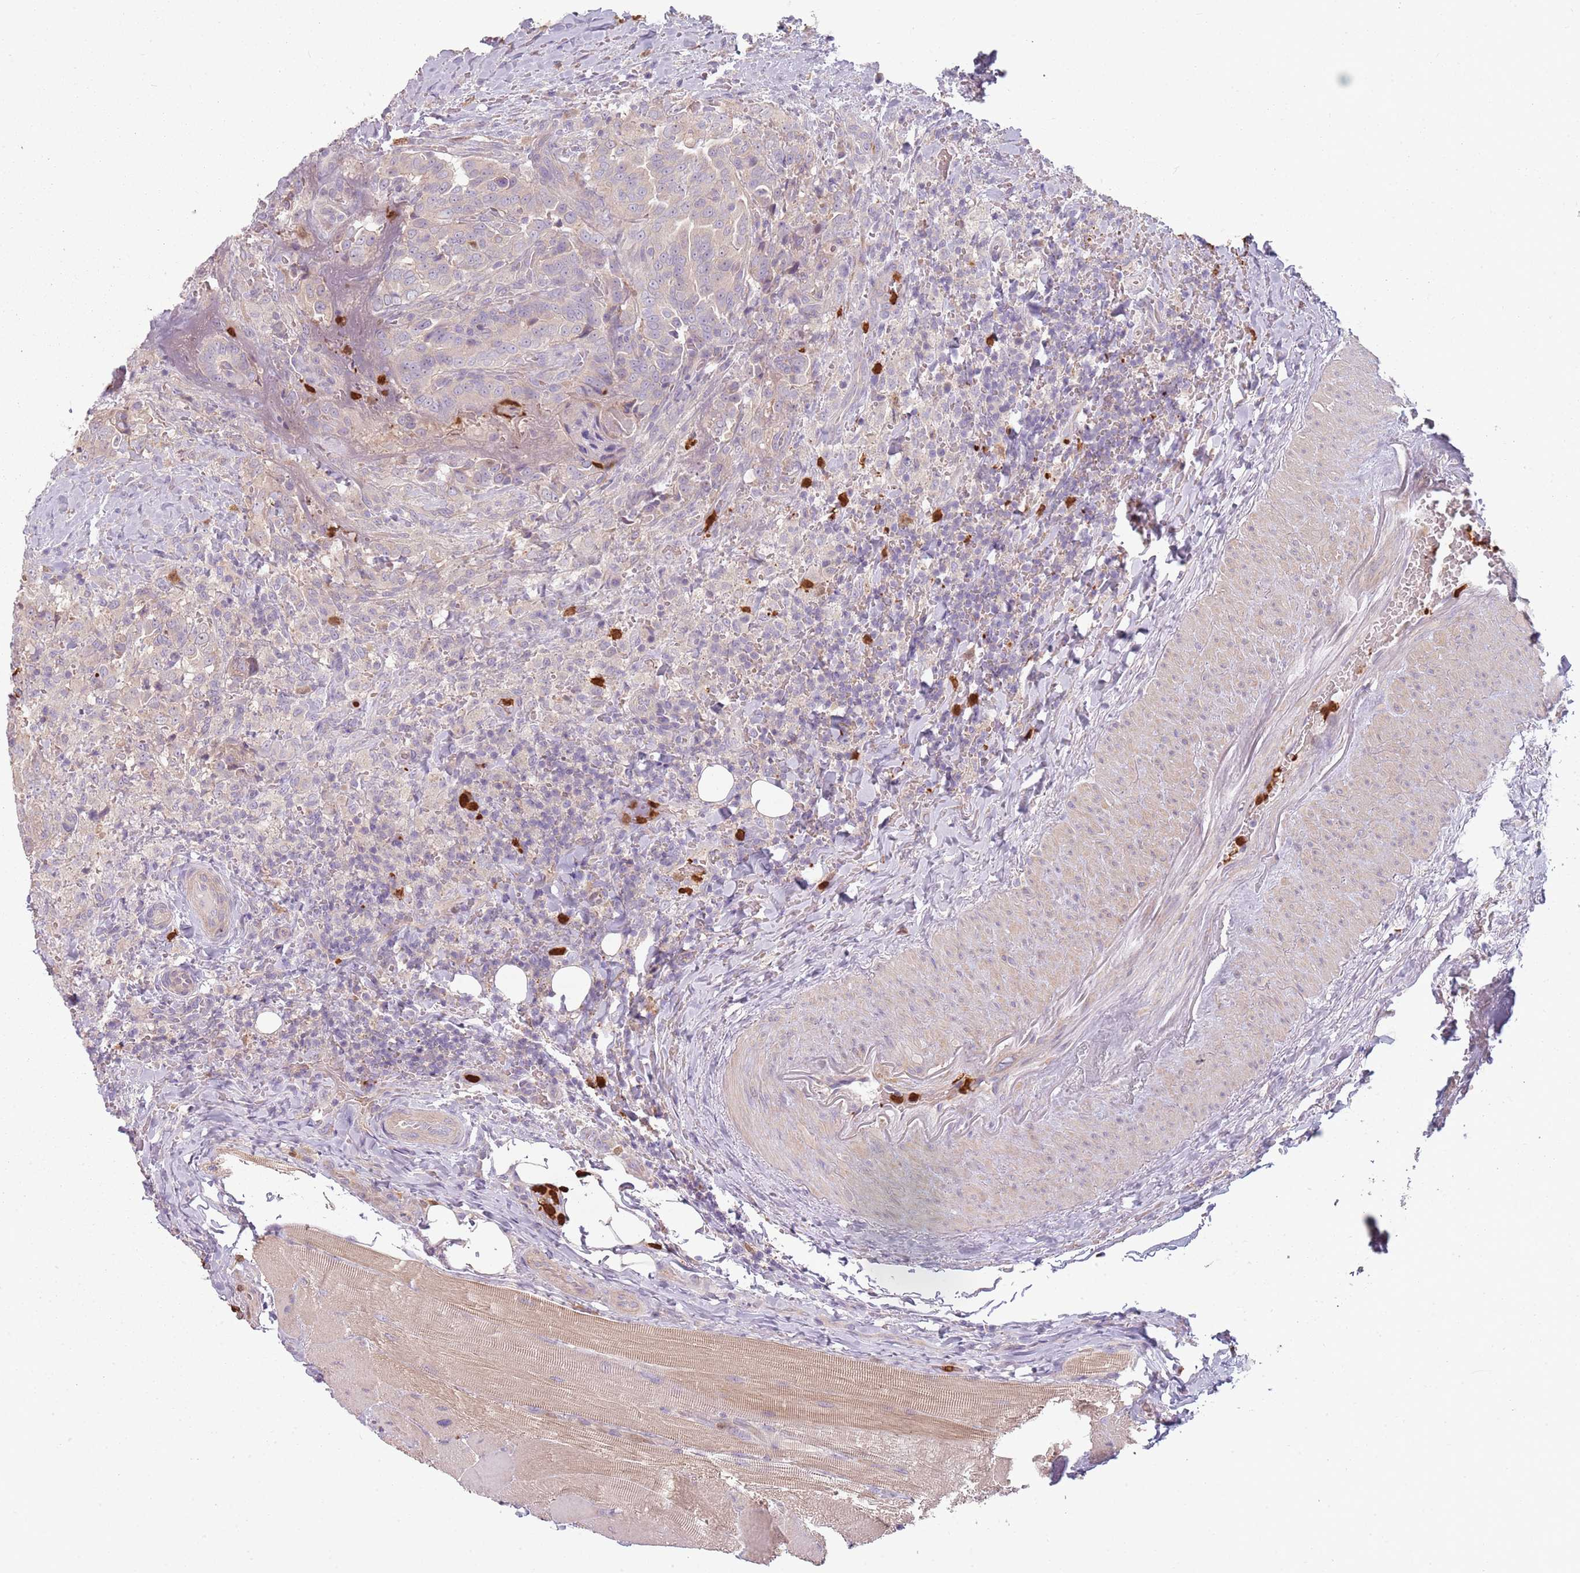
{"staining": {"intensity": "weak", "quantity": "<25%", "location": "cytoplasmic/membranous"}, "tissue": "thyroid cancer", "cell_type": "Tumor cells", "image_type": "cancer", "snomed": [{"axis": "morphology", "description": "Papillary adenocarcinoma, NOS"}, {"axis": "topography", "description": "Thyroid gland"}], "caption": "This micrograph is of papillary adenocarcinoma (thyroid) stained with immunohistochemistry to label a protein in brown with the nuclei are counter-stained blue. There is no positivity in tumor cells.", "gene": "SPAG4", "patient": {"sex": "male", "age": 61}}